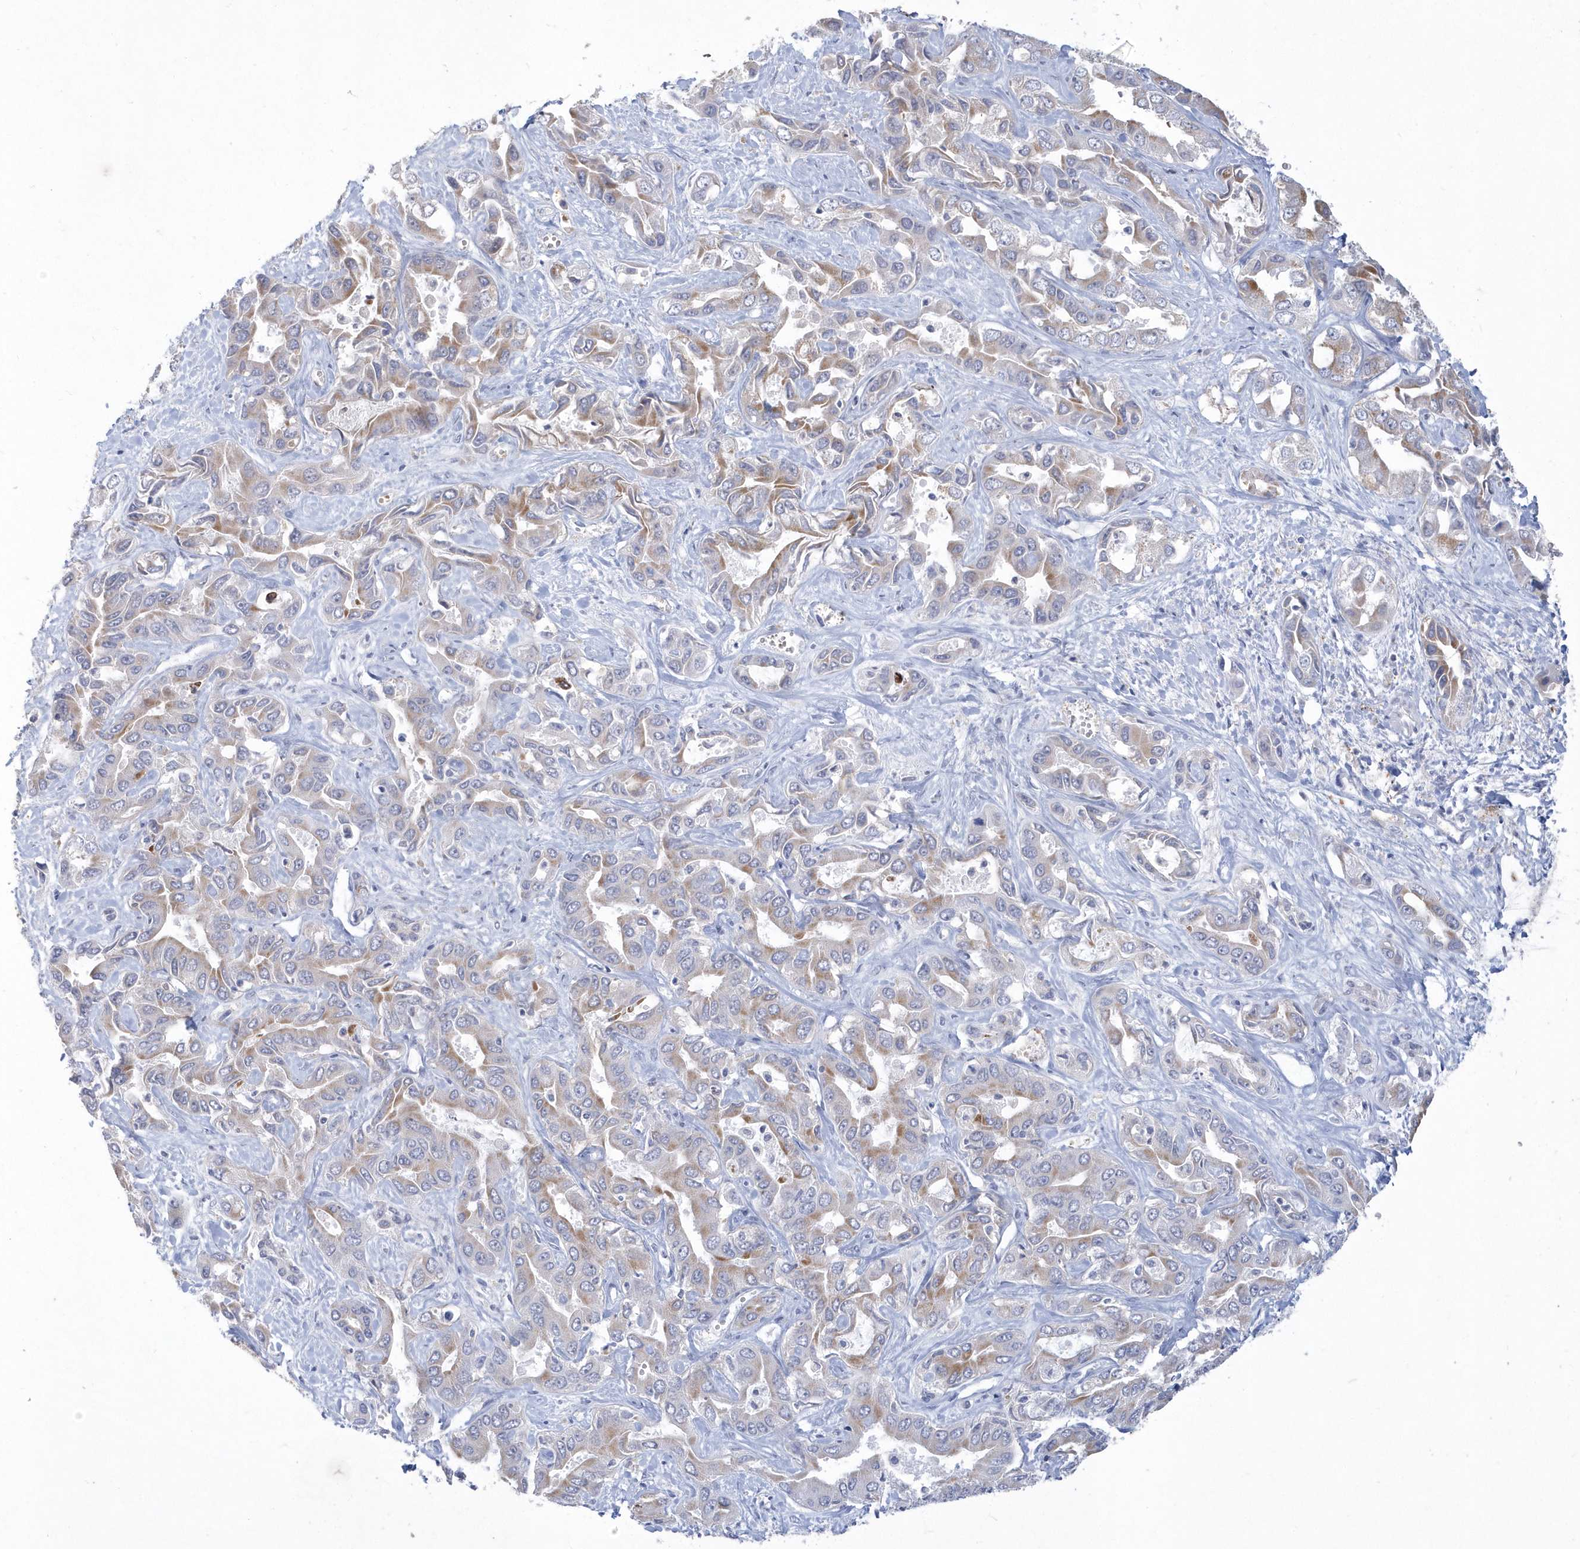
{"staining": {"intensity": "weak", "quantity": "25%-75%", "location": "cytoplasmic/membranous"}, "tissue": "liver cancer", "cell_type": "Tumor cells", "image_type": "cancer", "snomed": [{"axis": "morphology", "description": "Cholangiocarcinoma"}, {"axis": "topography", "description": "Liver"}], "caption": "Liver cancer stained with IHC displays weak cytoplasmic/membranous expression in approximately 25%-75% of tumor cells.", "gene": "TSPEAR", "patient": {"sex": "female", "age": 52}}